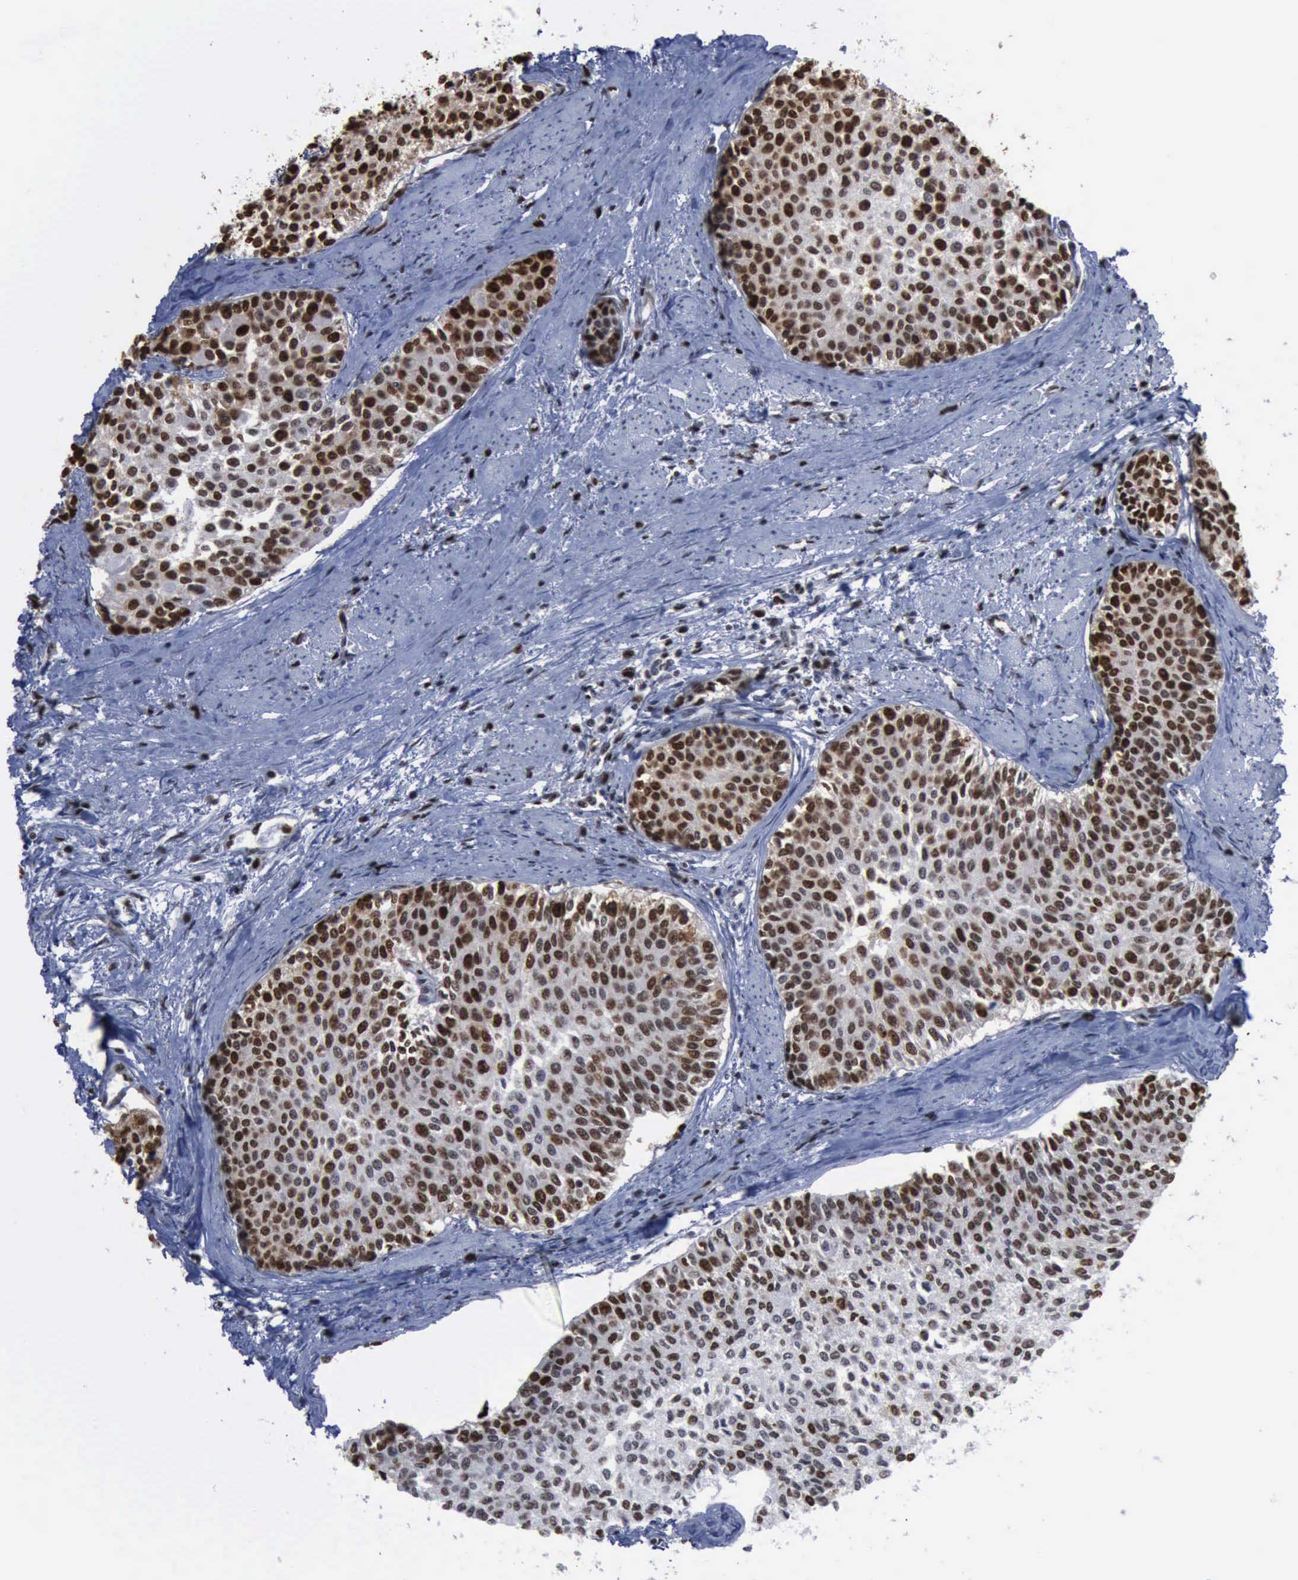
{"staining": {"intensity": "moderate", "quantity": ">75%", "location": "nuclear"}, "tissue": "urothelial cancer", "cell_type": "Tumor cells", "image_type": "cancer", "snomed": [{"axis": "morphology", "description": "Urothelial carcinoma, Low grade"}, {"axis": "topography", "description": "Urinary bladder"}], "caption": "This is a photomicrograph of immunohistochemistry staining of urothelial carcinoma (low-grade), which shows moderate staining in the nuclear of tumor cells.", "gene": "PCNA", "patient": {"sex": "female", "age": 73}}